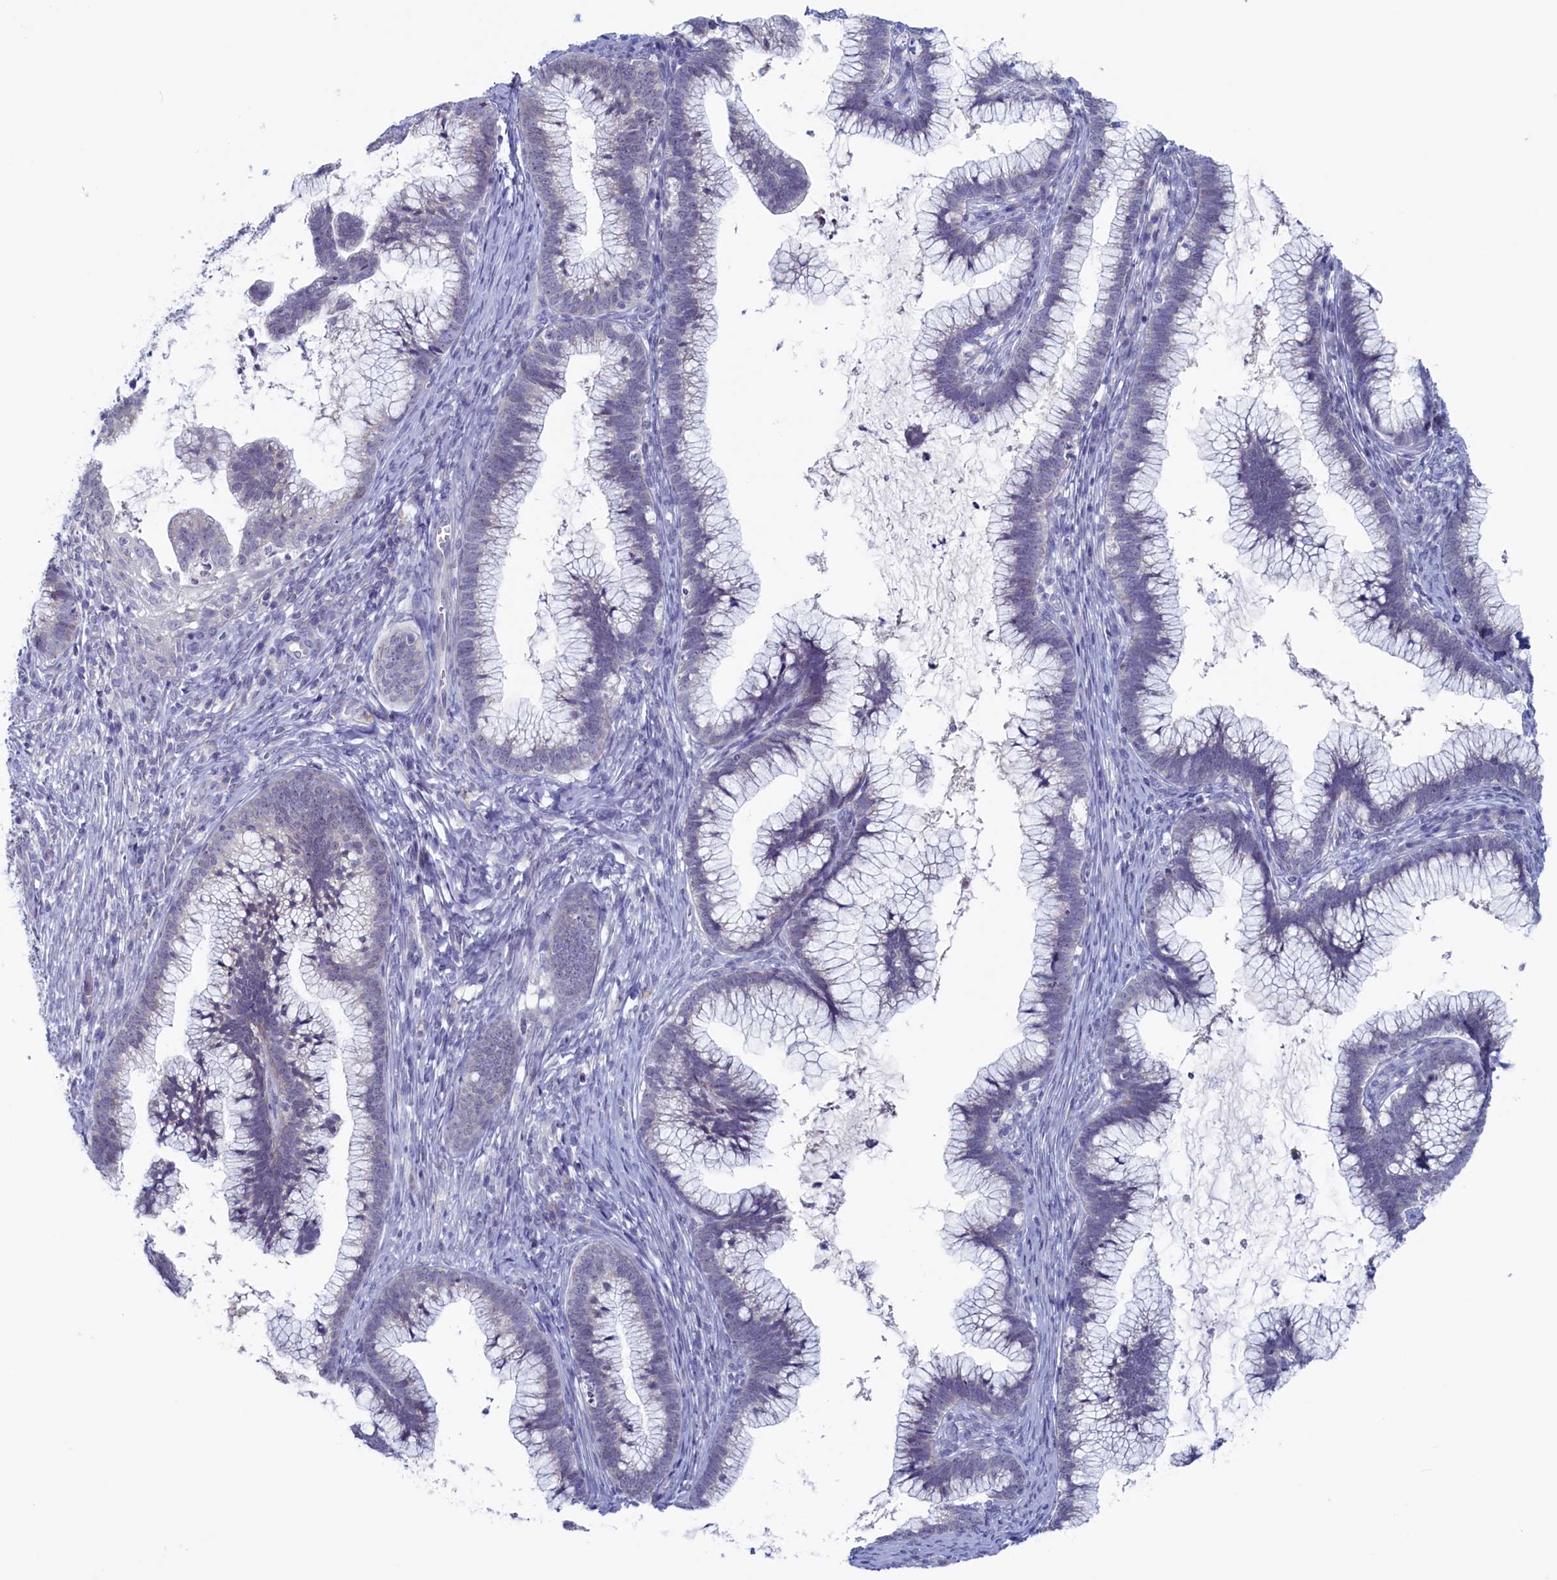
{"staining": {"intensity": "negative", "quantity": "none", "location": "none"}, "tissue": "cervical cancer", "cell_type": "Tumor cells", "image_type": "cancer", "snomed": [{"axis": "morphology", "description": "Adenocarcinoma, NOS"}, {"axis": "topography", "description": "Cervix"}], "caption": "Immunohistochemistry of cervical cancer (adenocarcinoma) exhibits no positivity in tumor cells. (IHC, brightfield microscopy, high magnification).", "gene": "WDR76", "patient": {"sex": "female", "age": 36}}